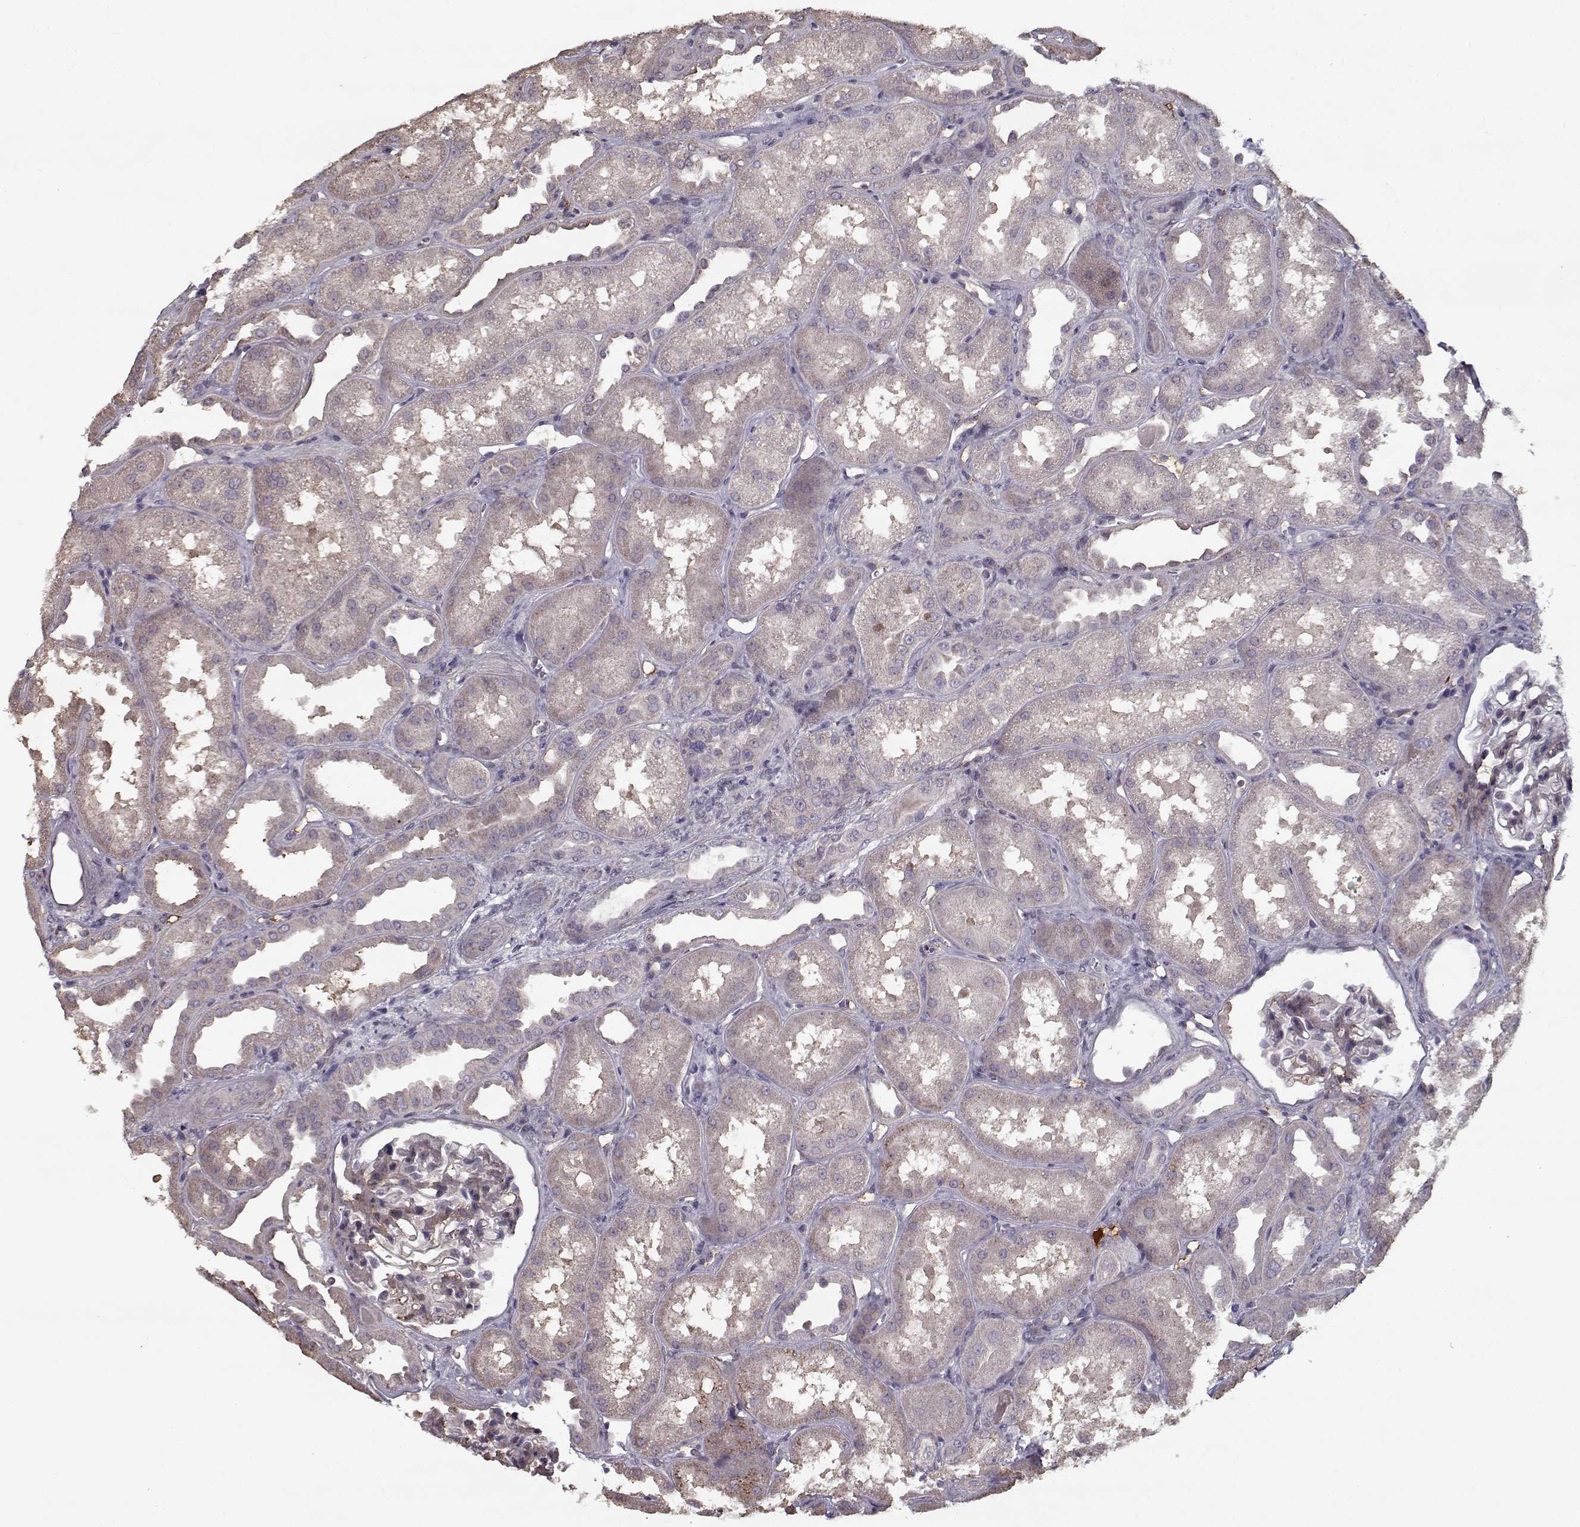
{"staining": {"intensity": "weak", "quantity": "<25%", "location": "cytoplasmic/membranous"}, "tissue": "kidney", "cell_type": "Cells in glomeruli", "image_type": "normal", "snomed": [{"axis": "morphology", "description": "Normal tissue, NOS"}, {"axis": "topography", "description": "Kidney"}], "caption": "An IHC image of unremarkable kidney is shown. There is no staining in cells in glomeruli of kidney.", "gene": "LAMA2", "patient": {"sex": "male", "age": 61}}